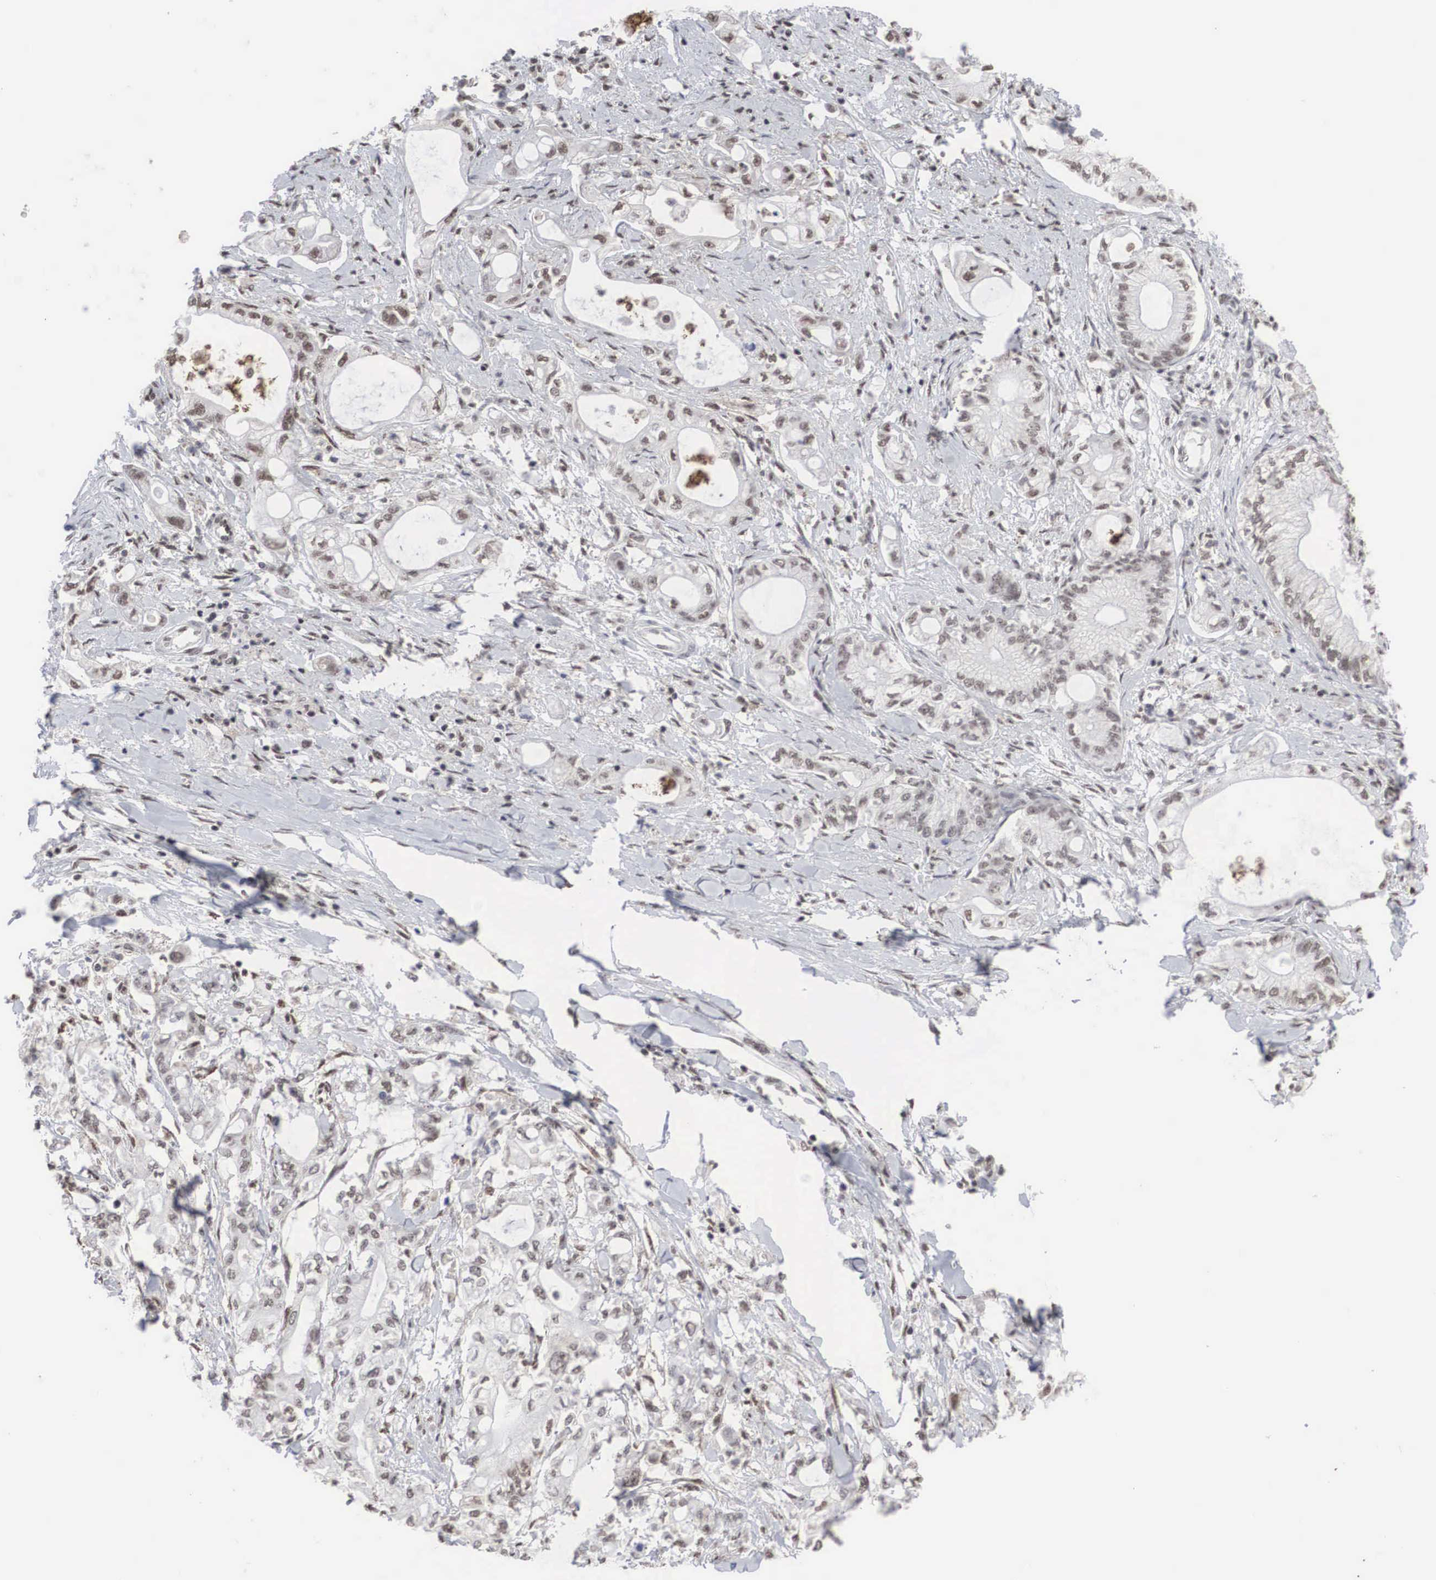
{"staining": {"intensity": "weak", "quantity": "25%-75%", "location": "nuclear"}, "tissue": "pancreatic cancer", "cell_type": "Tumor cells", "image_type": "cancer", "snomed": [{"axis": "morphology", "description": "Adenocarcinoma, NOS"}, {"axis": "topography", "description": "Pancreas"}], "caption": "Human pancreatic cancer (adenocarcinoma) stained with a brown dye reveals weak nuclear positive staining in about 25%-75% of tumor cells.", "gene": "AUTS2", "patient": {"sex": "male", "age": 79}}